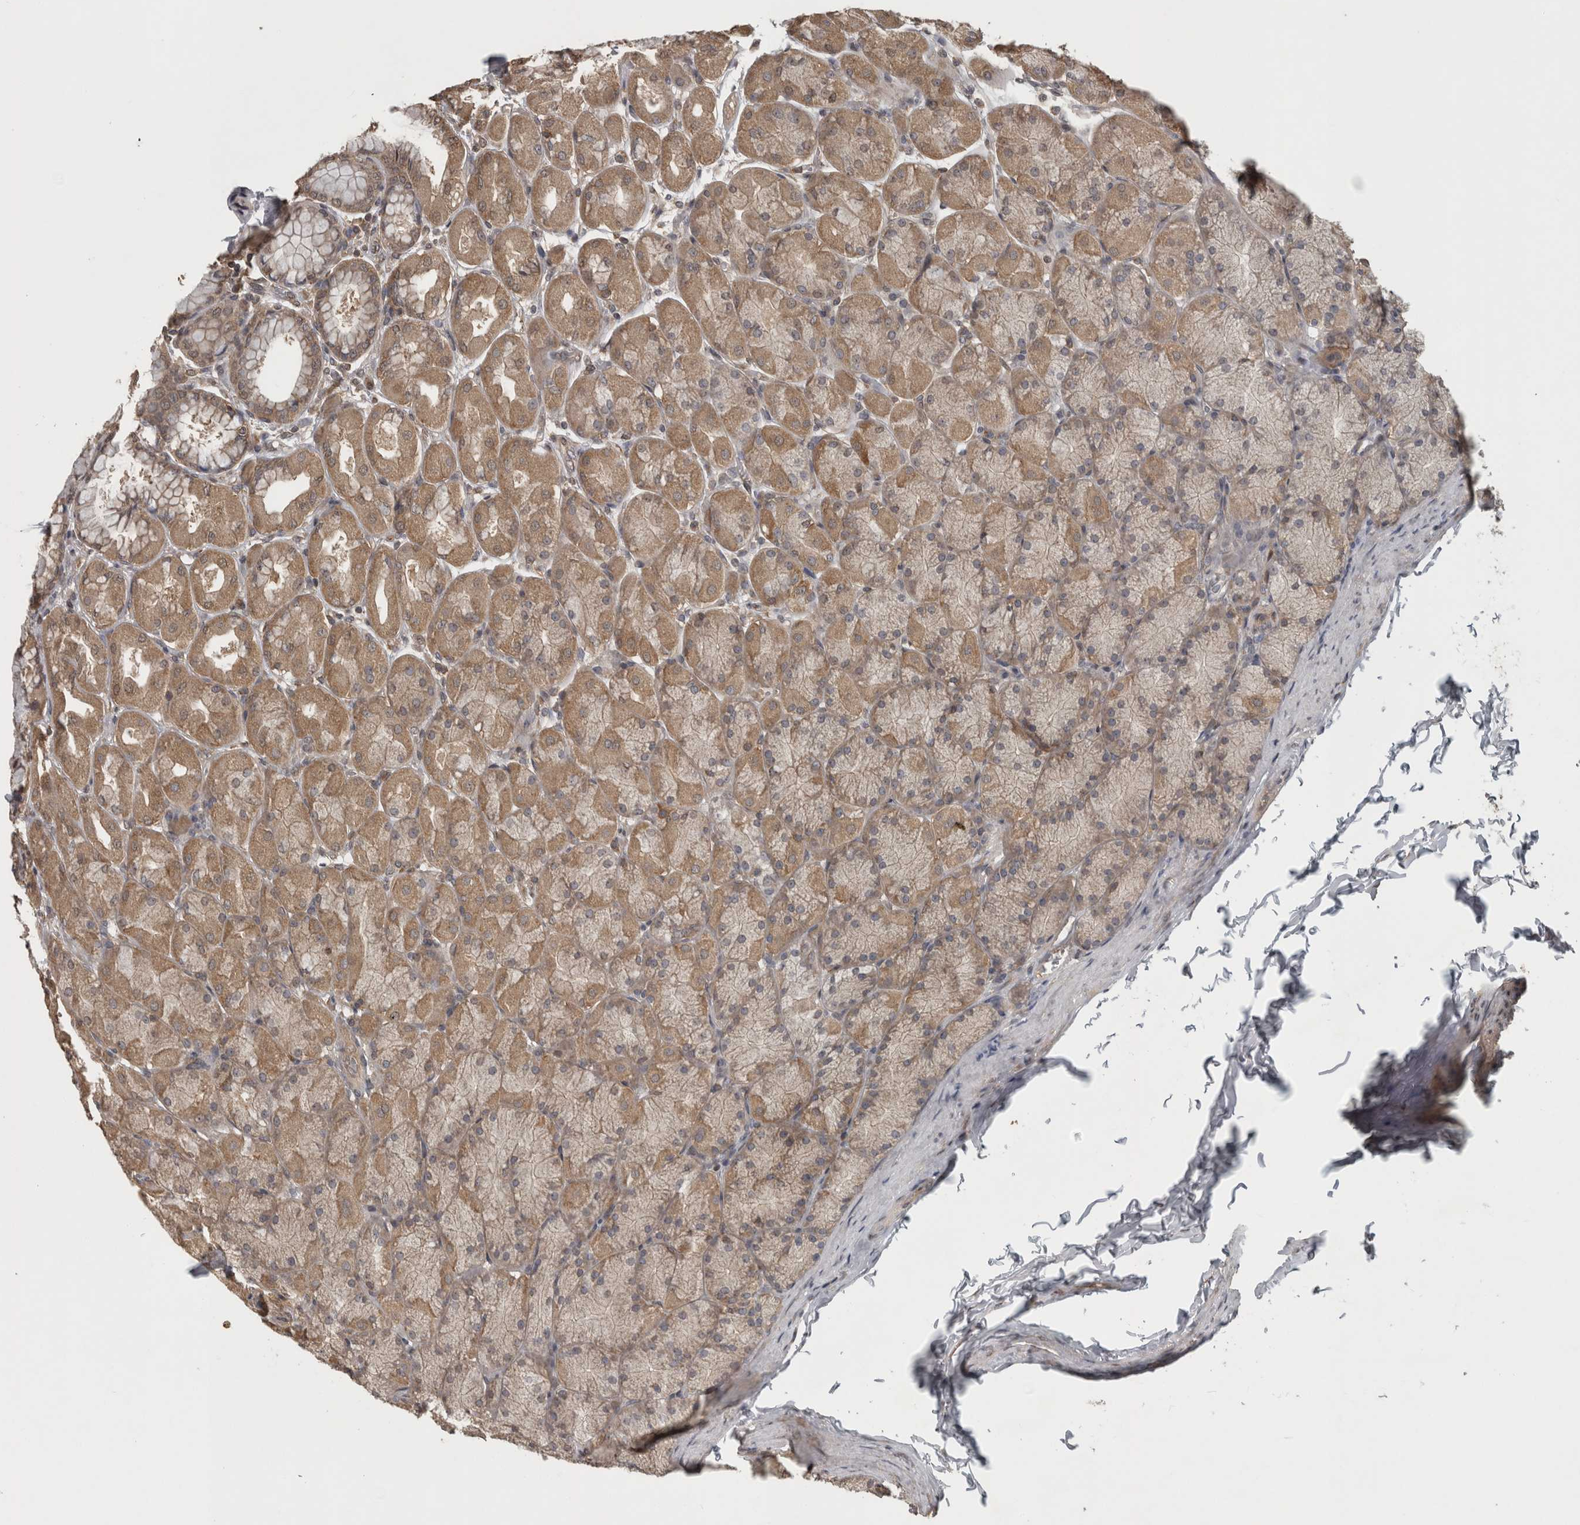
{"staining": {"intensity": "moderate", "quantity": ">75%", "location": "cytoplasmic/membranous"}, "tissue": "stomach", "cell_type": "Glandular cells", "image_type": "normal", "snomed": [{"axis": "morphology", "description": "Normal tissue, NOS"}, {"axis": "topography", "description": "Stomach, upper"}], "caption": "The histopathology image shows immunohistochemical staining of benign stomach. There is moderate cytoplasmic/membranous expression is identified in approximately >75% of glandular cells.", "gene": "ATXN2", "patient": {"sex": "female", "age": 56}}